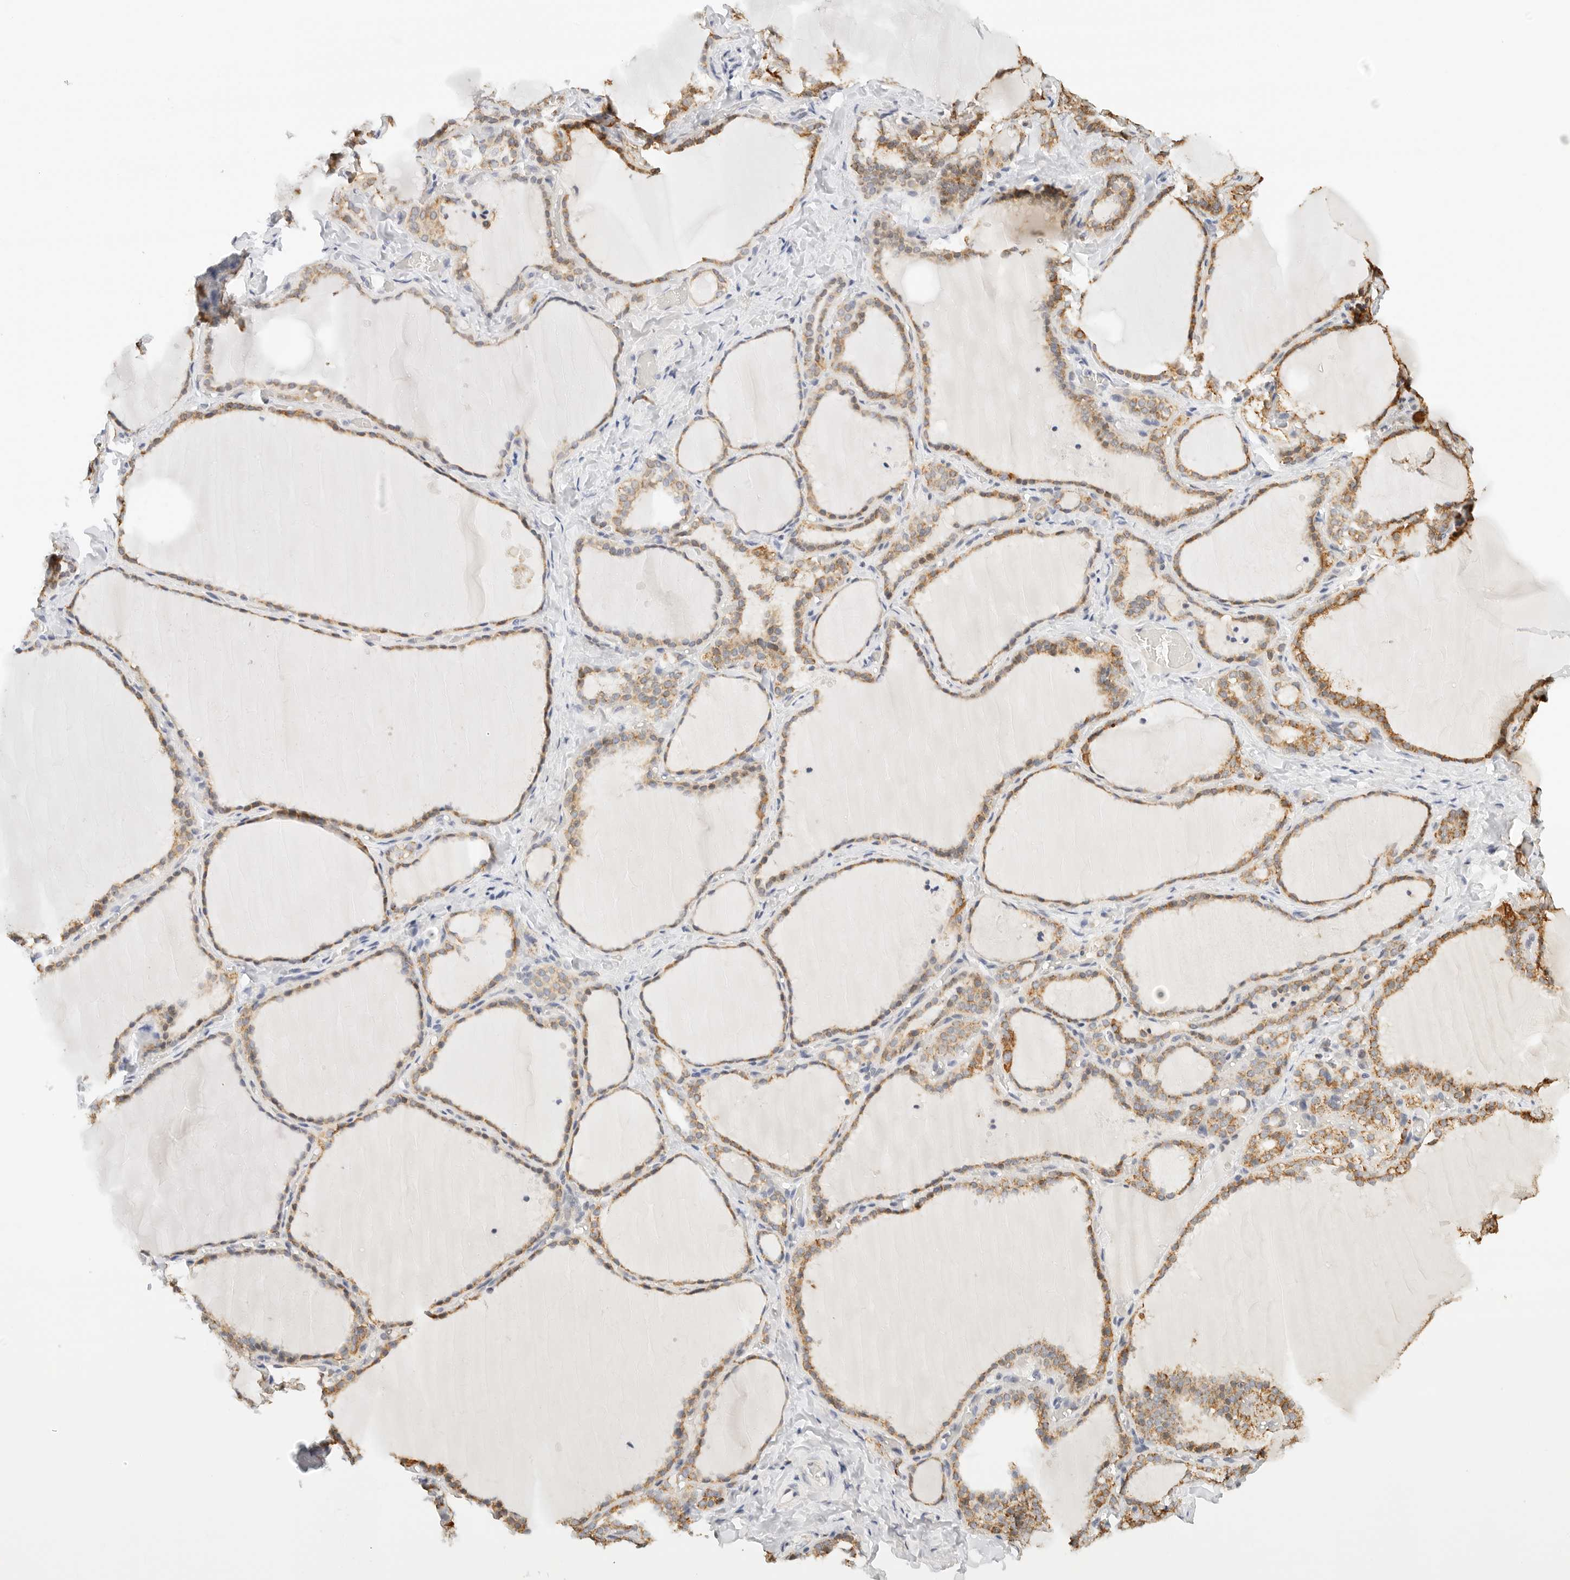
{"staining": {"intensity": "moderate", "quantity": ">75%", "location": "cytoplasmic/membranous"}, "tissue": "thyroid gland", "cell_type": "Glandular cells", "image_type": "normal", "snomed": [{"axis": "morphology", "description": "Normal tissue, NOS"}, {"axis": "topography", "description": "Thyroid gland"}], "caption": "This is a micrograph of immunohistochemistry staining of normal thyroid gland, which shows moderate staining in the cytoplasmic/membranous of glandular cells.", "gene": "ATL1", "patient": {"sex": "female", "age": 22}}